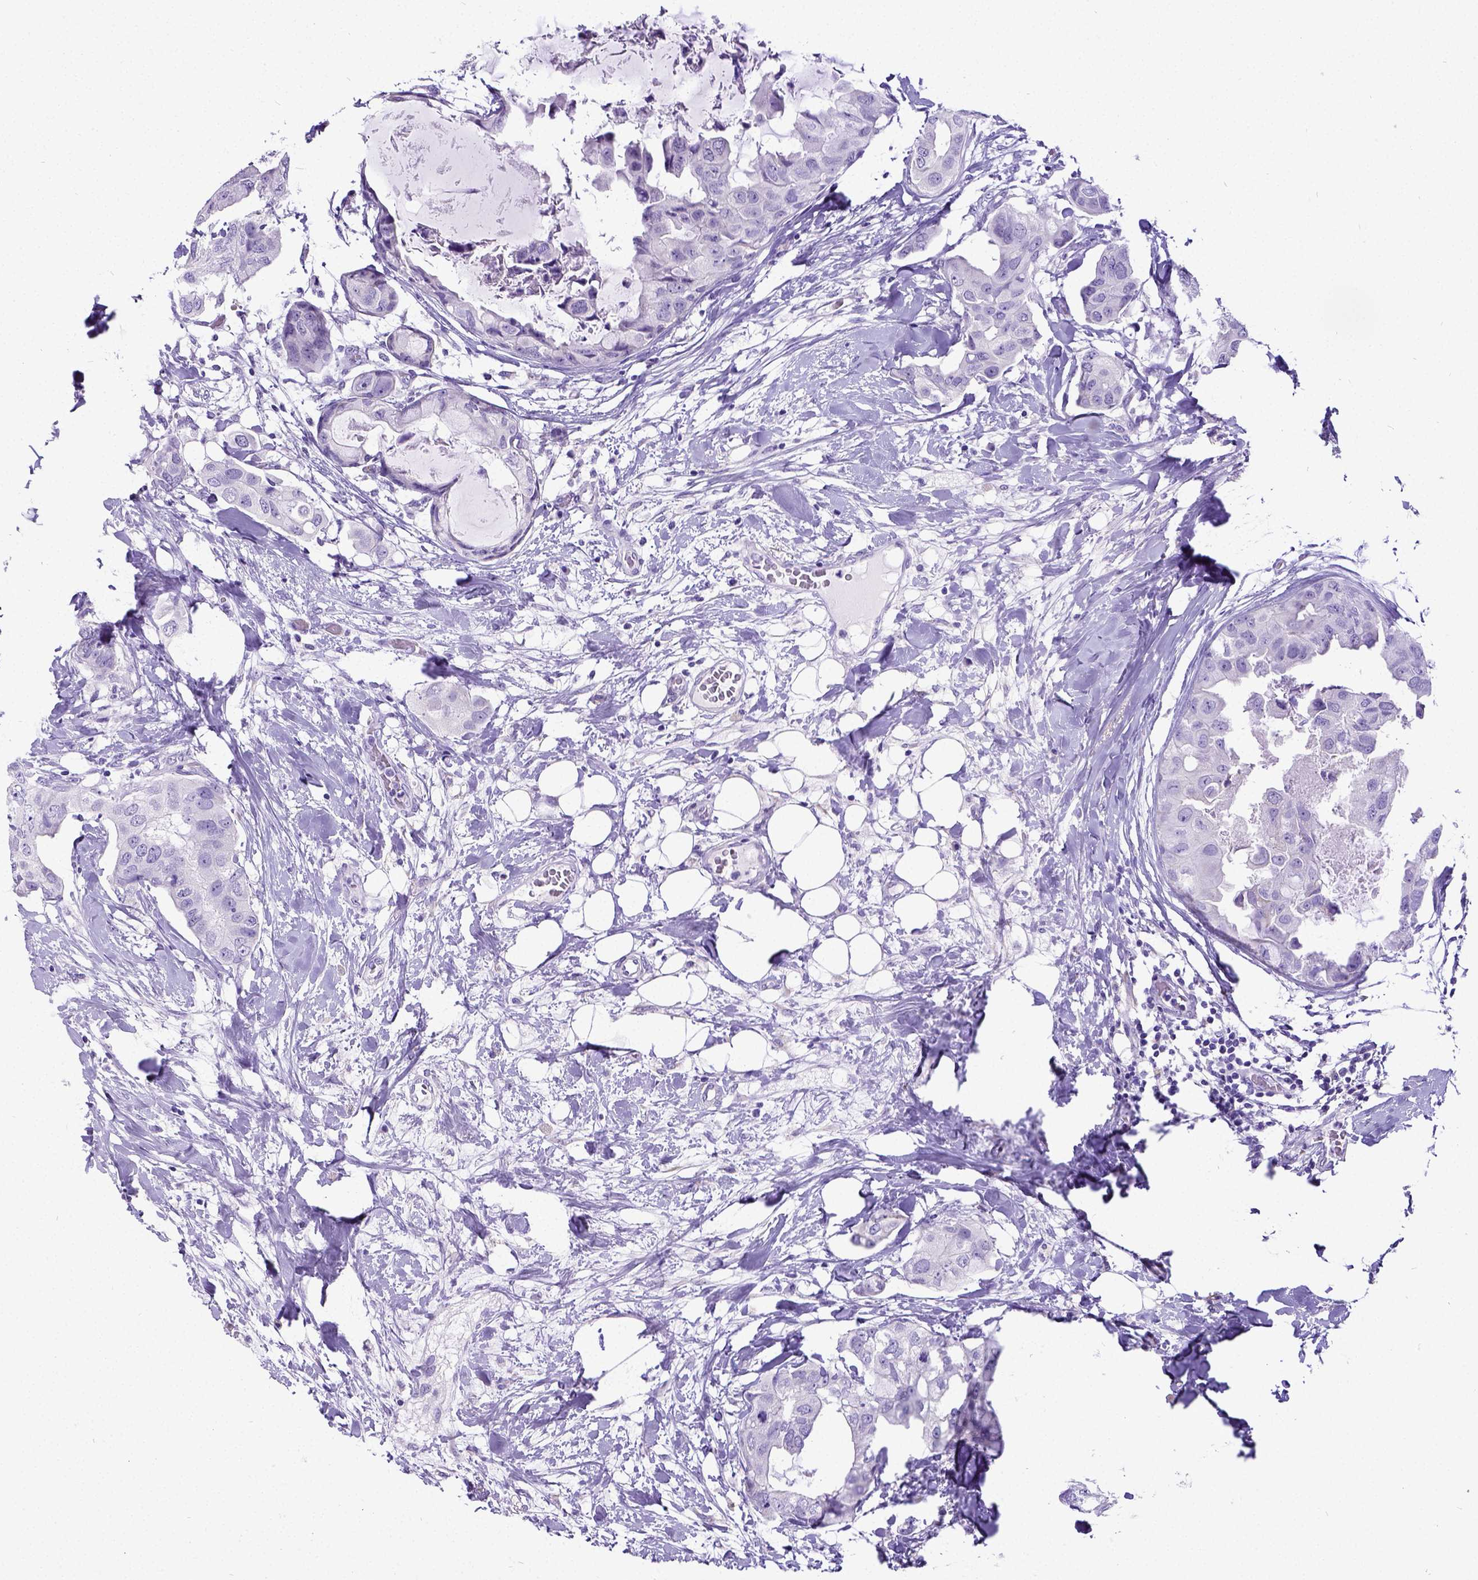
{"staining": {"intensity": "negative", "quantity": "none", "location": "none"}, "tissue": "breast cancer", "cell_type": "Tumor cells", "image_type": "cancer", "snomed": [{"axis": "morphology", "description": "Normal tissue, NOS"}, {"axis": "morphology", "description": "Duct carcinoma"}, {"axis": "topography", "description": "Breast"}], "caption": "A high-resolution histopathology image shows immunohistochemistry staining of infiltrating ductal carcinoma (breast), which reveals no significant positivity in tumor cells. (Stains: DAB (3,3'-diaminobenzidine) immunohistochemistry with hematoxylin counter stain, Microscopy: brightfield microscopy at high magnification).", "gene": "SATB2", "patient": {"sex": "female", "age": 40}}